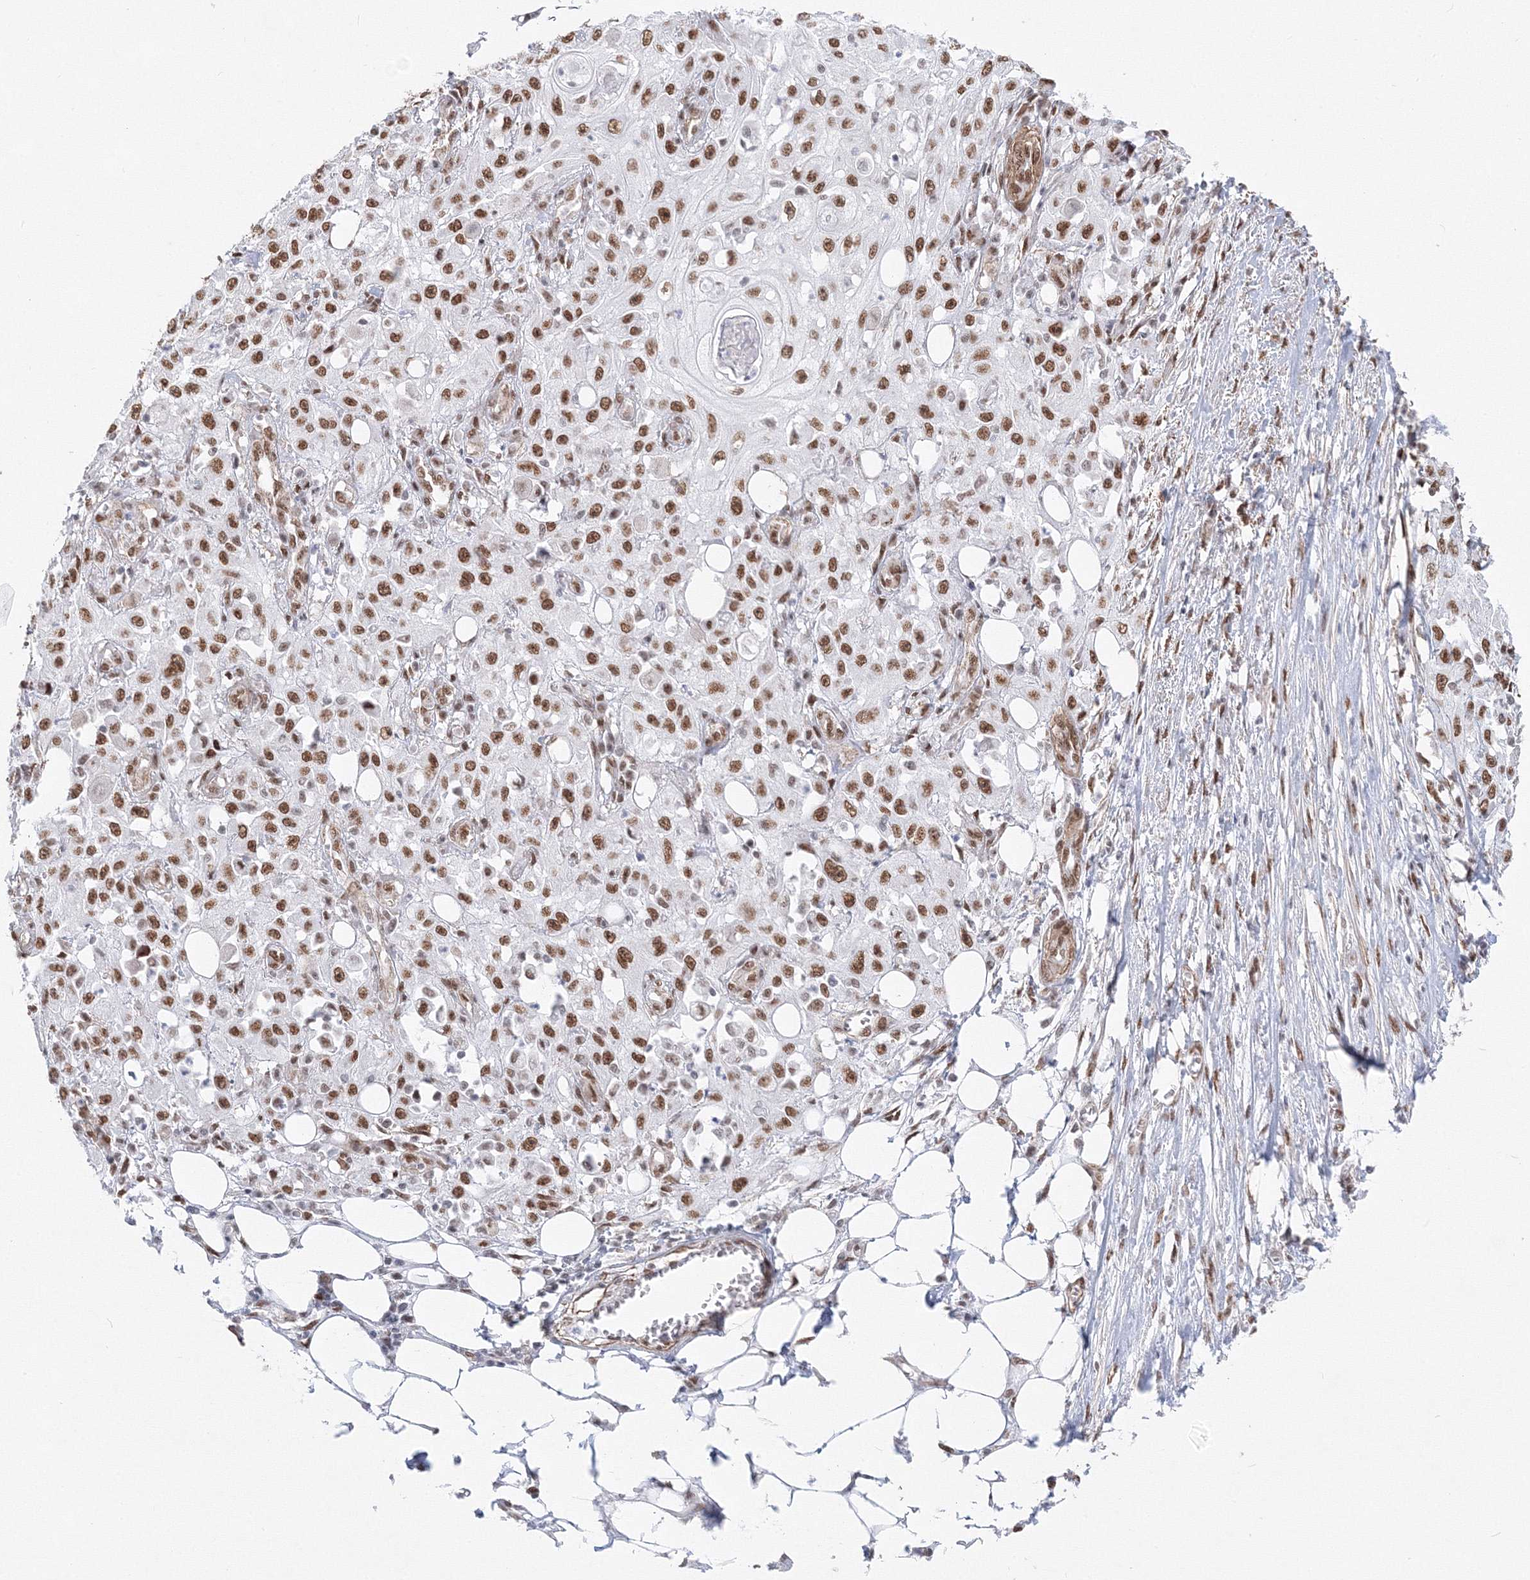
{"staining": {"intensity": "moderate", "quantity": ">75%", "location": "nuclear"}, "tissue": "skin cancer", "cell_type": "Tumor cells", "image_type": "cancer", "snomed": [{"axis": "morphology", "description": "Squamous cell carcinoma, NOS"}, {"axis": "morphology", "description": "Squamous cell carcinoma, metastatic, NOS"}, {"axis": "topography", "description": "Skin"}, {"axis": "topography", "description": "Lymph node"}], "caption": "A medium amount of moderate nuclear positivity is present in approximately >75% of tumor cells in metastatic squamous cell carcinoma (skin) tissue.", "gene": "ZNF638", "patient": {"sex": "male", "age": 75}}